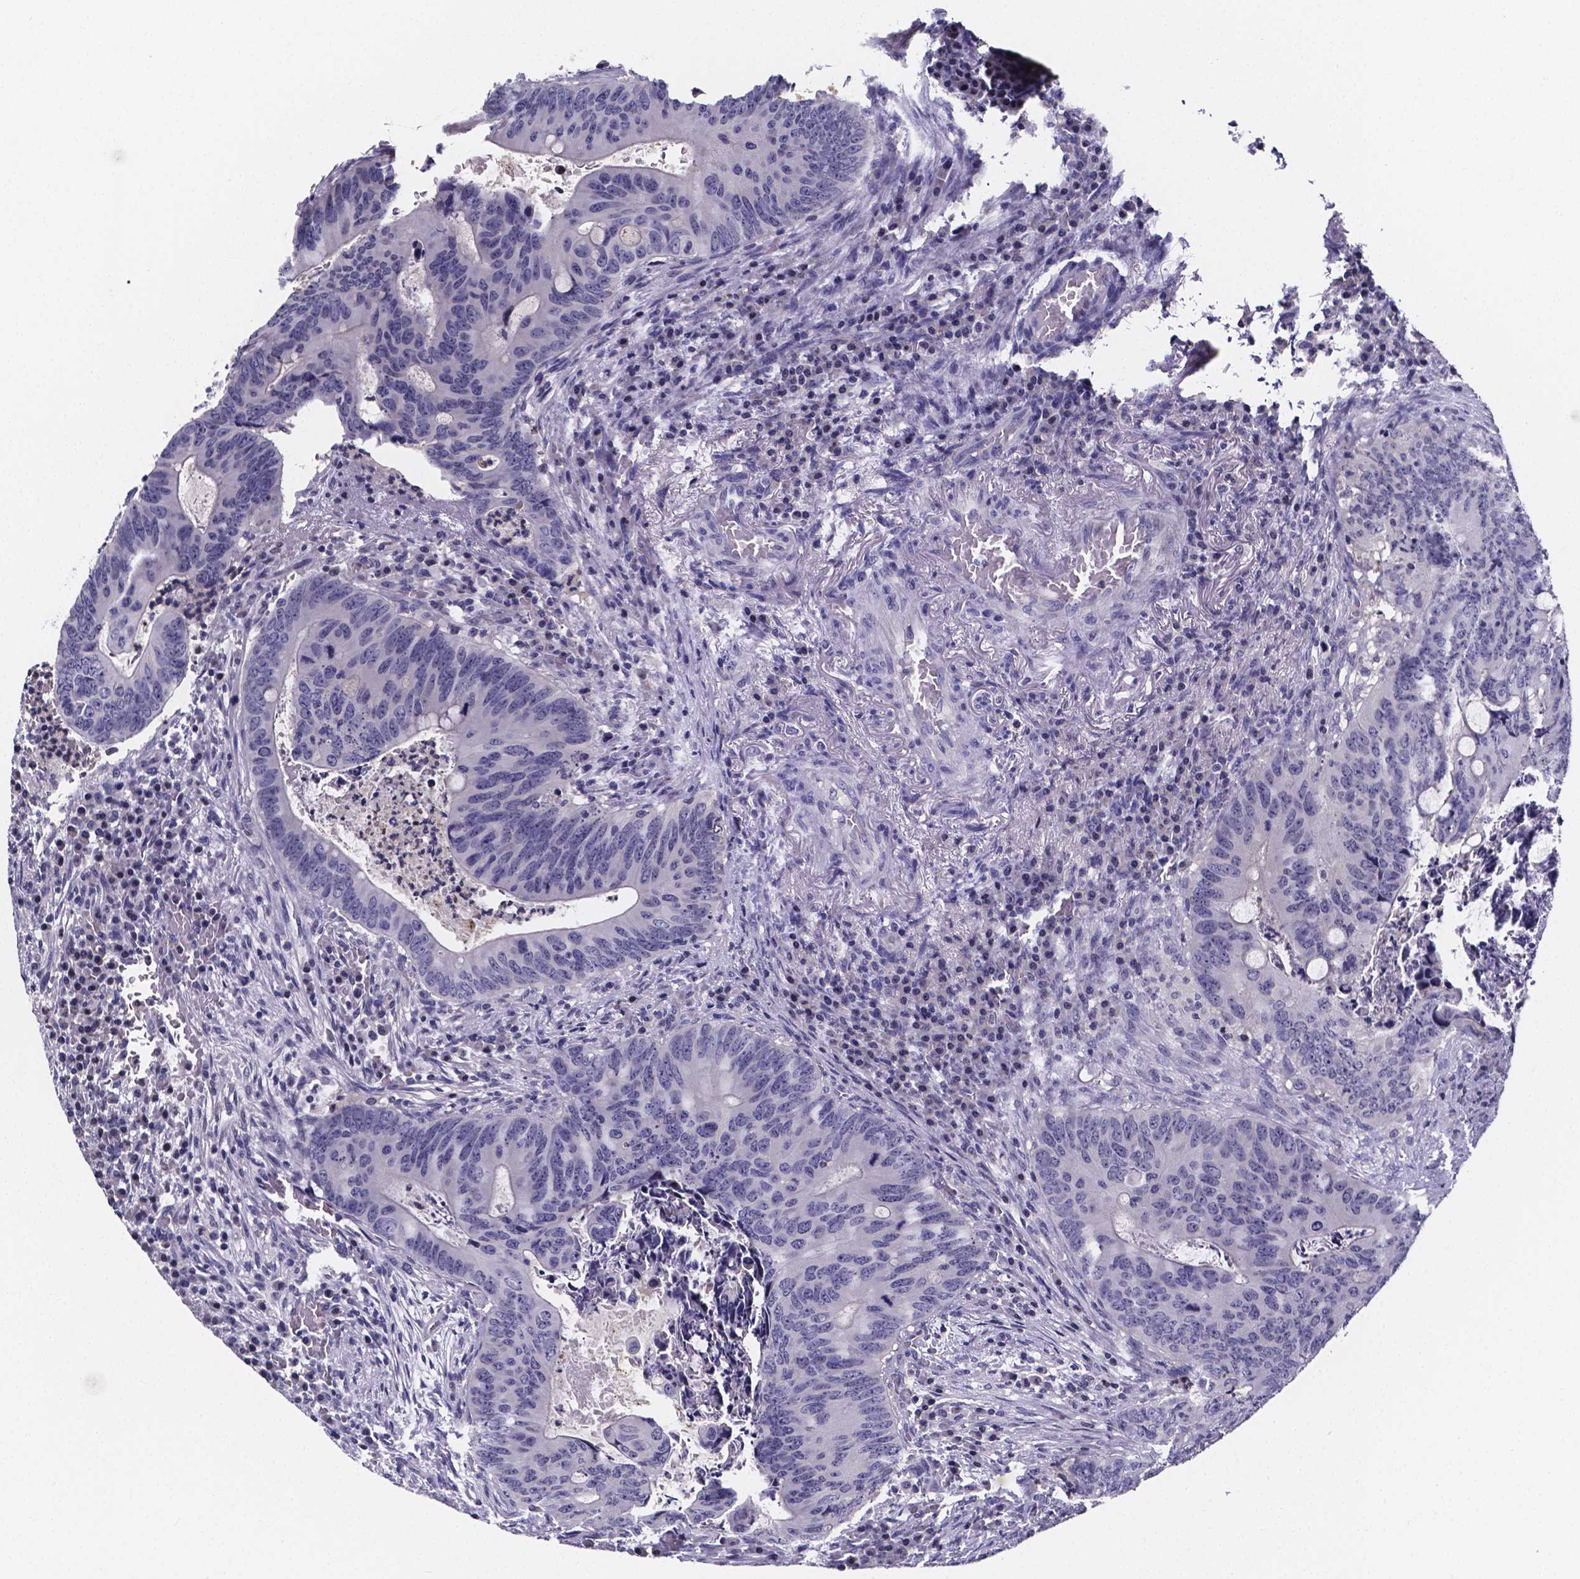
{"staining": {"intensity": "negative", "quantity": "none", "location": "none"}, "tissue": "colorectal cancer", "cell_type": "Tumor cells", "image_type": "cancer", "snomed": [{"axis": "morphology", "description": "Adenocarcinoma, NOS"}, {"axis": "topography", "description": "Colon"}], "caption": "This is an immunohistochemistry (IHC) image of colorectal adenocarcinoma. There is no positivity in tumor cells.", "gene": "IZUMO1", "patient": {"sex": "female", "age": 74}}